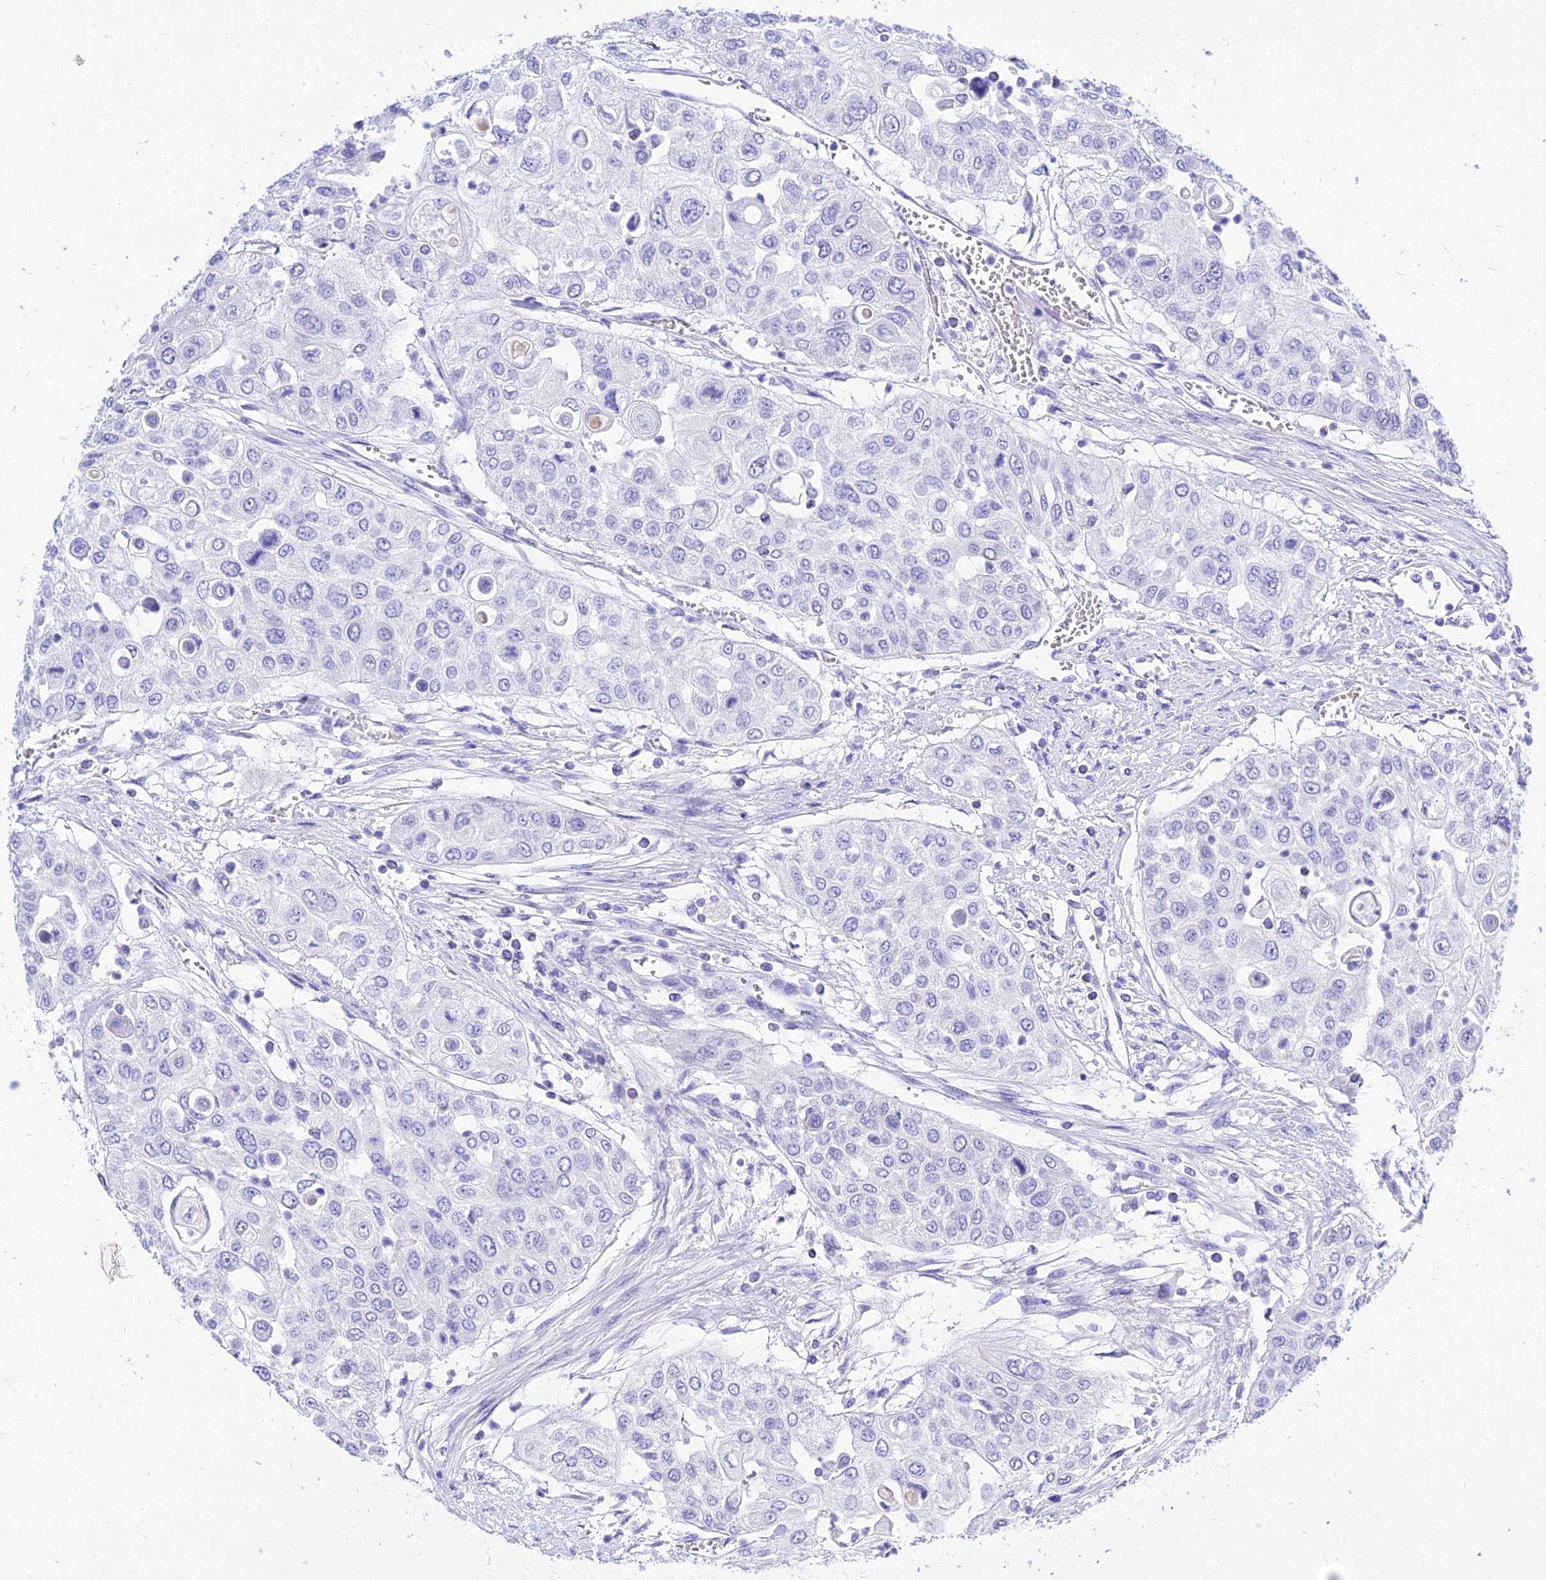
{"staining": {"intensity": "negative", "quantity": "none", "location": "none"}, "tissue": "urothelial cancer", "cell_type": "Tumor cells", "image_type": "cancer", "snomed": [{"axis": "morphology", "description": "Urothelial carcinoma, High grade"}, {"axis": "topography", "description": "Urinary bladder"}], "caption": "Immunohistochemistry (IHC) photomicrograph of urothelial cancer stained for a protein (brown), which exhibits no positivity in tumor cells. The staining was performed using DAB to visualize the protein expression in brown, while the nuclei were stained in blue with hematoxylin (Magnification: 20x).", "gene": "DEFB107A", "patient": {"sex": "female", "age": 79}}